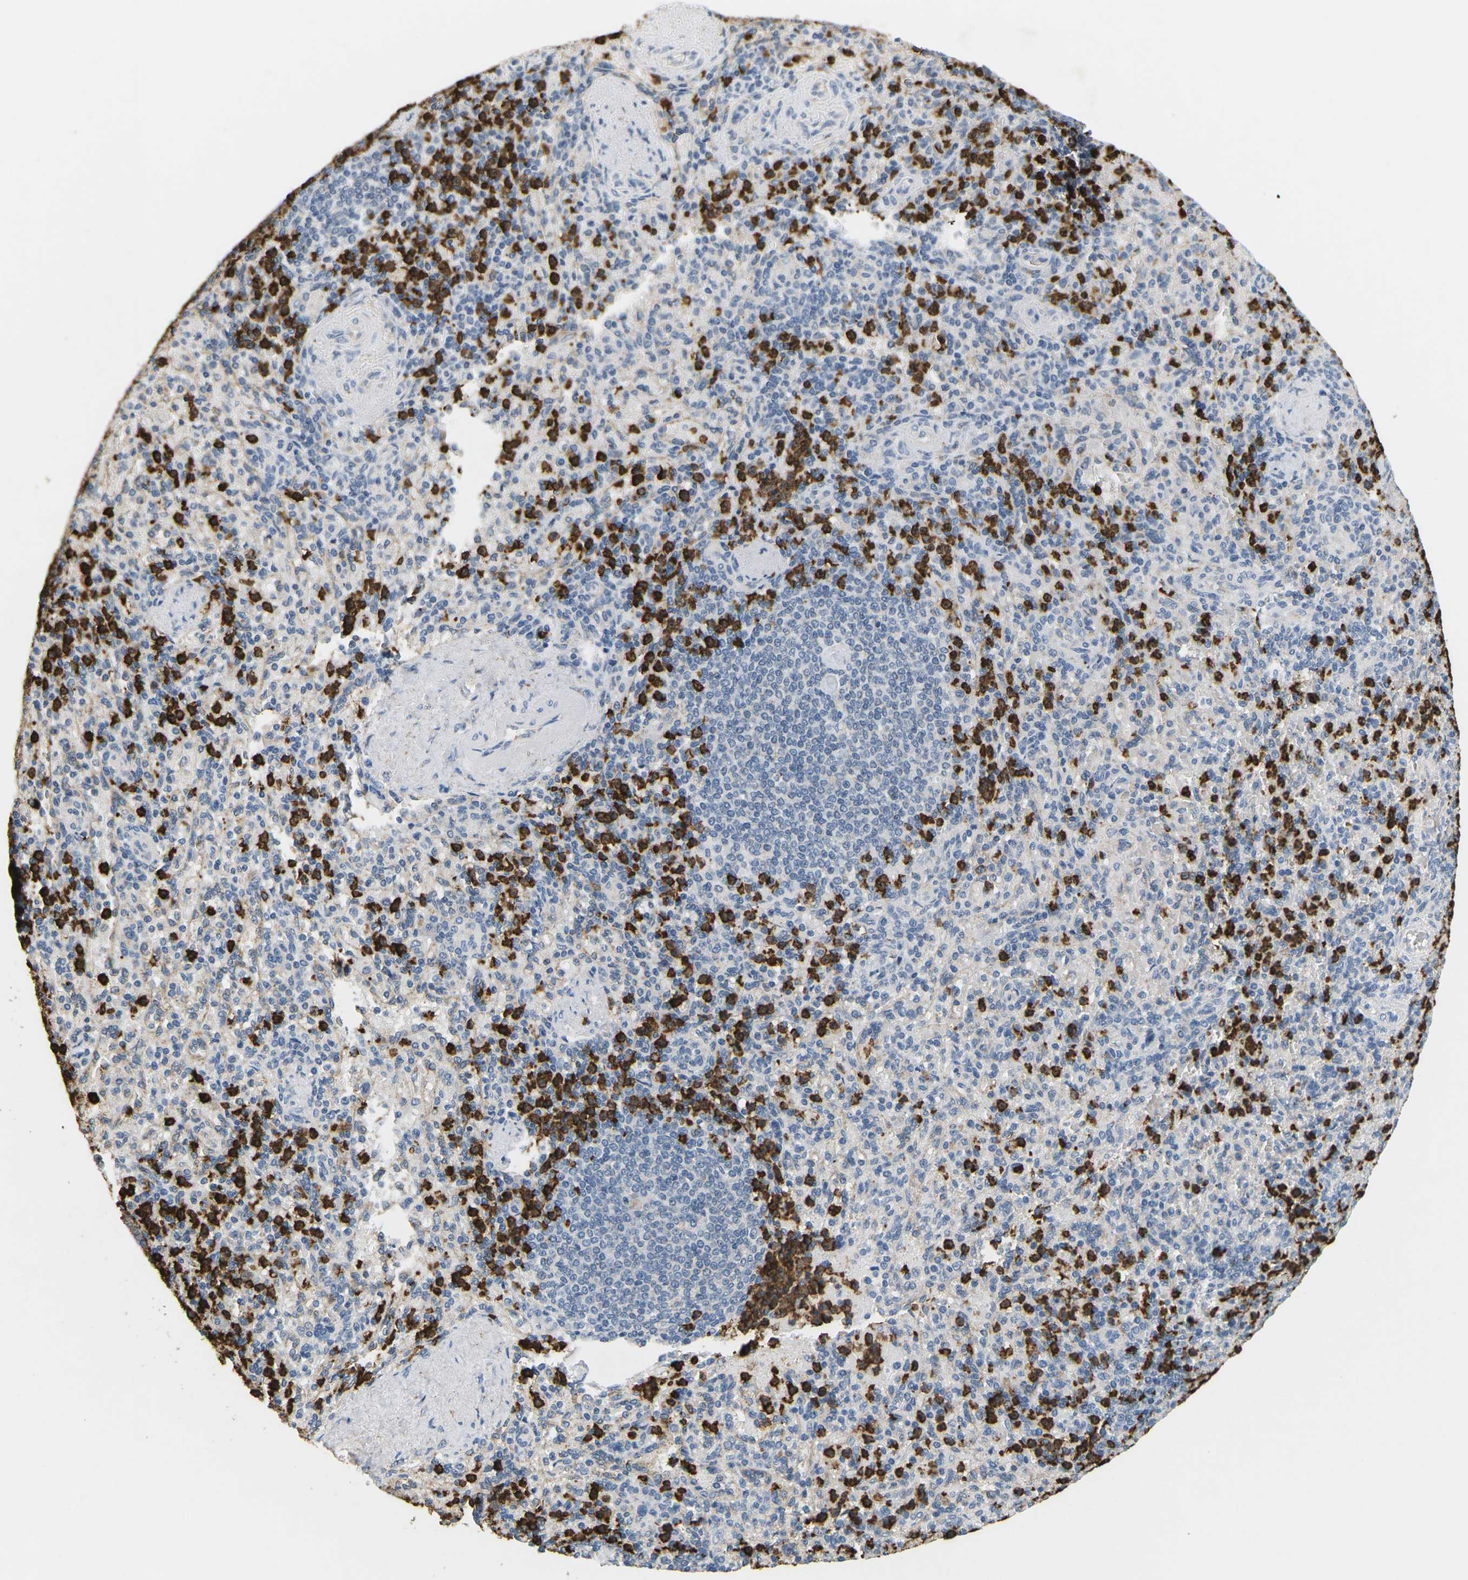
{"staining": {"intensity": "strong", "quantity": "25%-75%", "location": "cytoplasmic/membranous"}, "tissue": "spleen", "cell_type": "Cells in red pulp", "image_type": "normal", "snomed": [{"axis": "morphology", "description": "Normal tissue, NOS"}, {"axis": "topography", "description": "Spleen"}], "caption": "Immunohistochemistry (DAB (3,3'-diaminobenzidine)) staining of benign spleen displays strong cytoplasmic/membranous protein staining in about 25%-75% of cells in red pulp.", "gene": "ADM", "patient": {"sex": "female", "age": 74}}